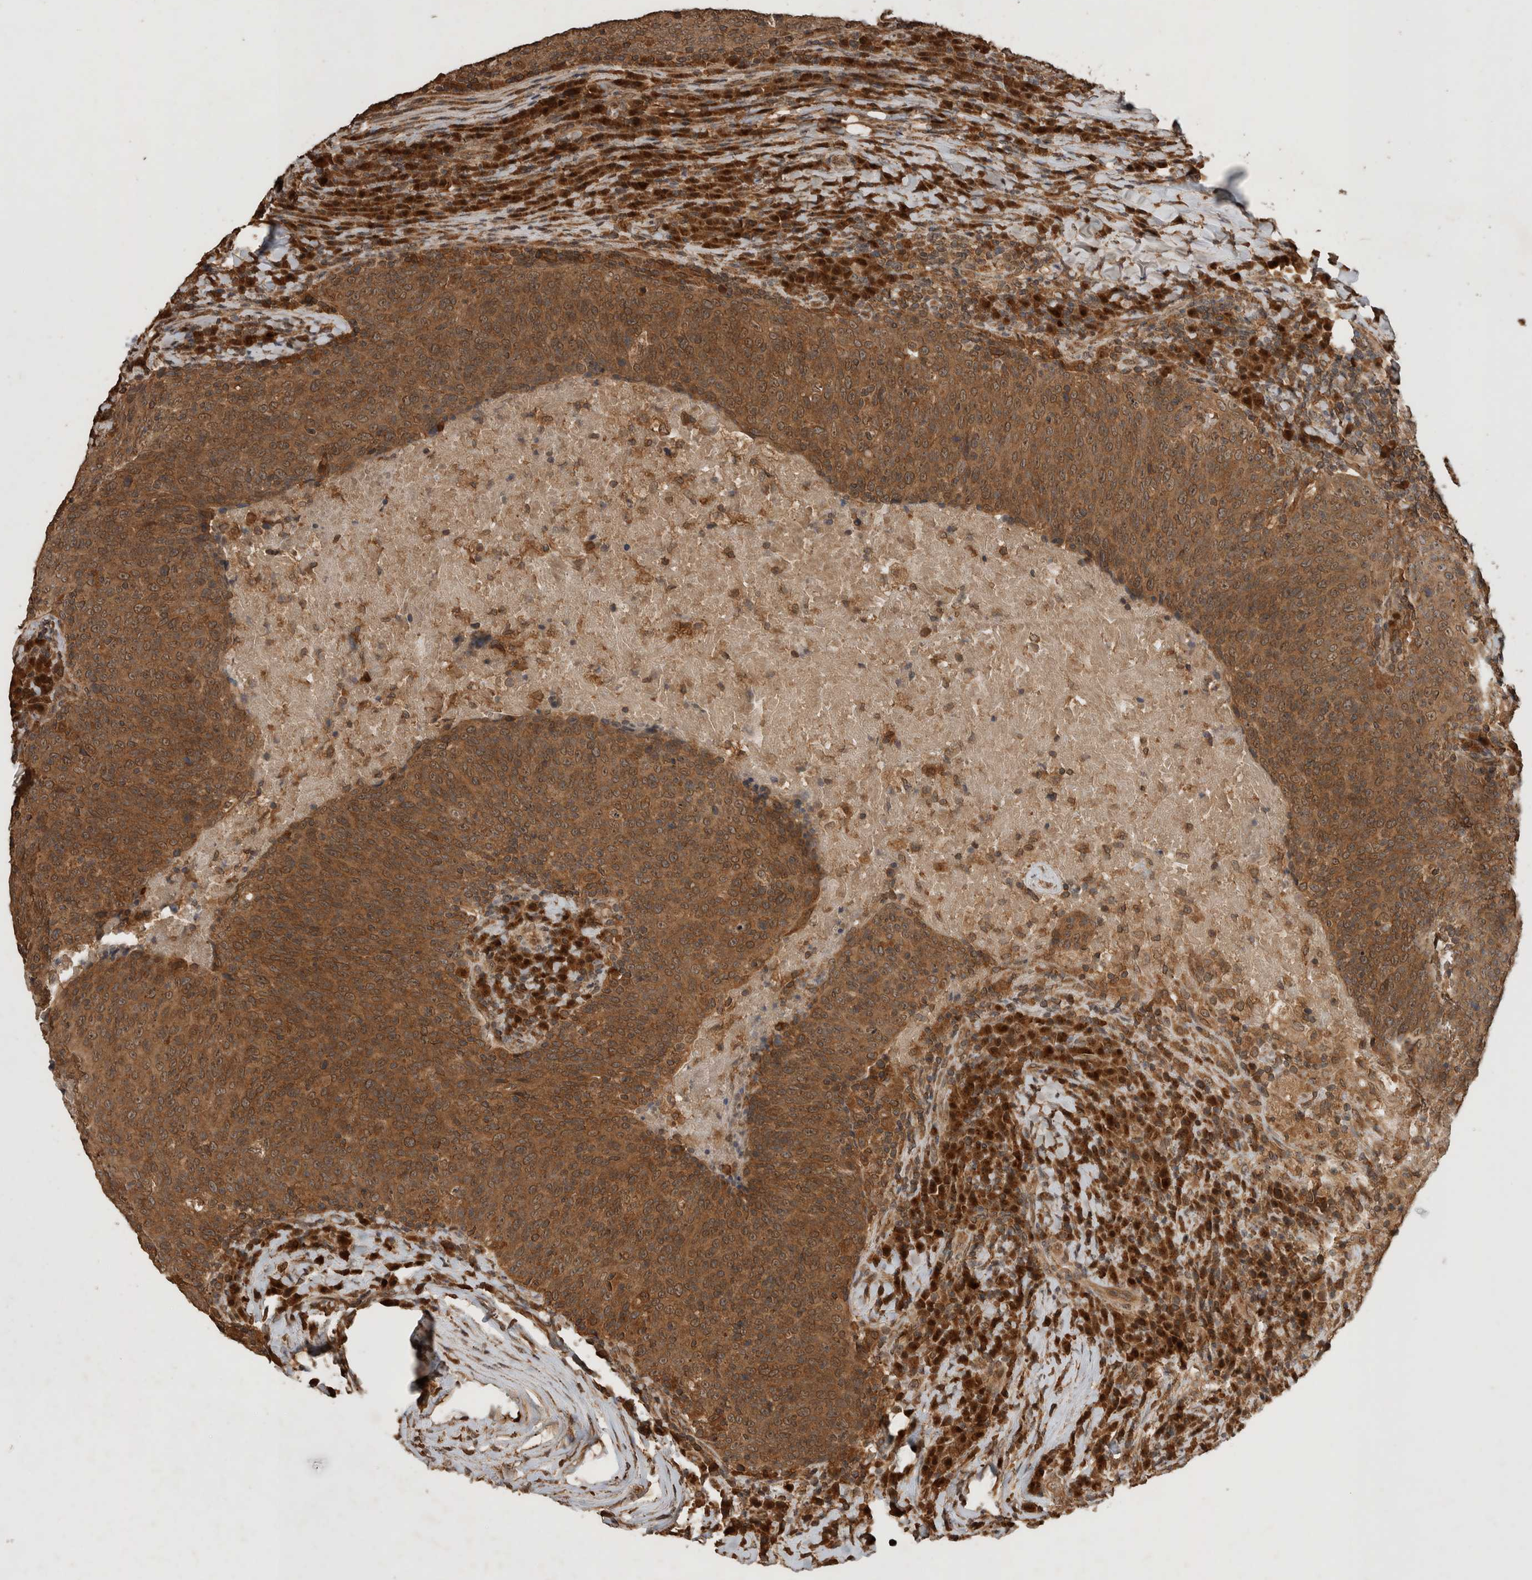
{"staining": {"intensity": "strong", "quantity": ">75%", "location": "cytoplasmic/membranous"}, "tissue": "head and neck cancer", "cell_type": "Tumor cells", "image_type": "cancer", "snomed": [{"axis": "morphology", "description": "Squamous cell carcinoma, NOS"}, {"axis": "morphology", "description": "Squamous cell carcinoma, metastatic, NOS"}, {"axis": "topography", "description": "Lymph node"}, {"axis": "topography", "description": "Head-Neck"}], "caption": "Protein expression analysis of human squamous cell carcinoma (head and neck) reveals strong cytoplasmic/membranous staining in about >75% of tumor cells.", "gene": "OTUD7B", "patient": {"sex": "male", "age": 62}}